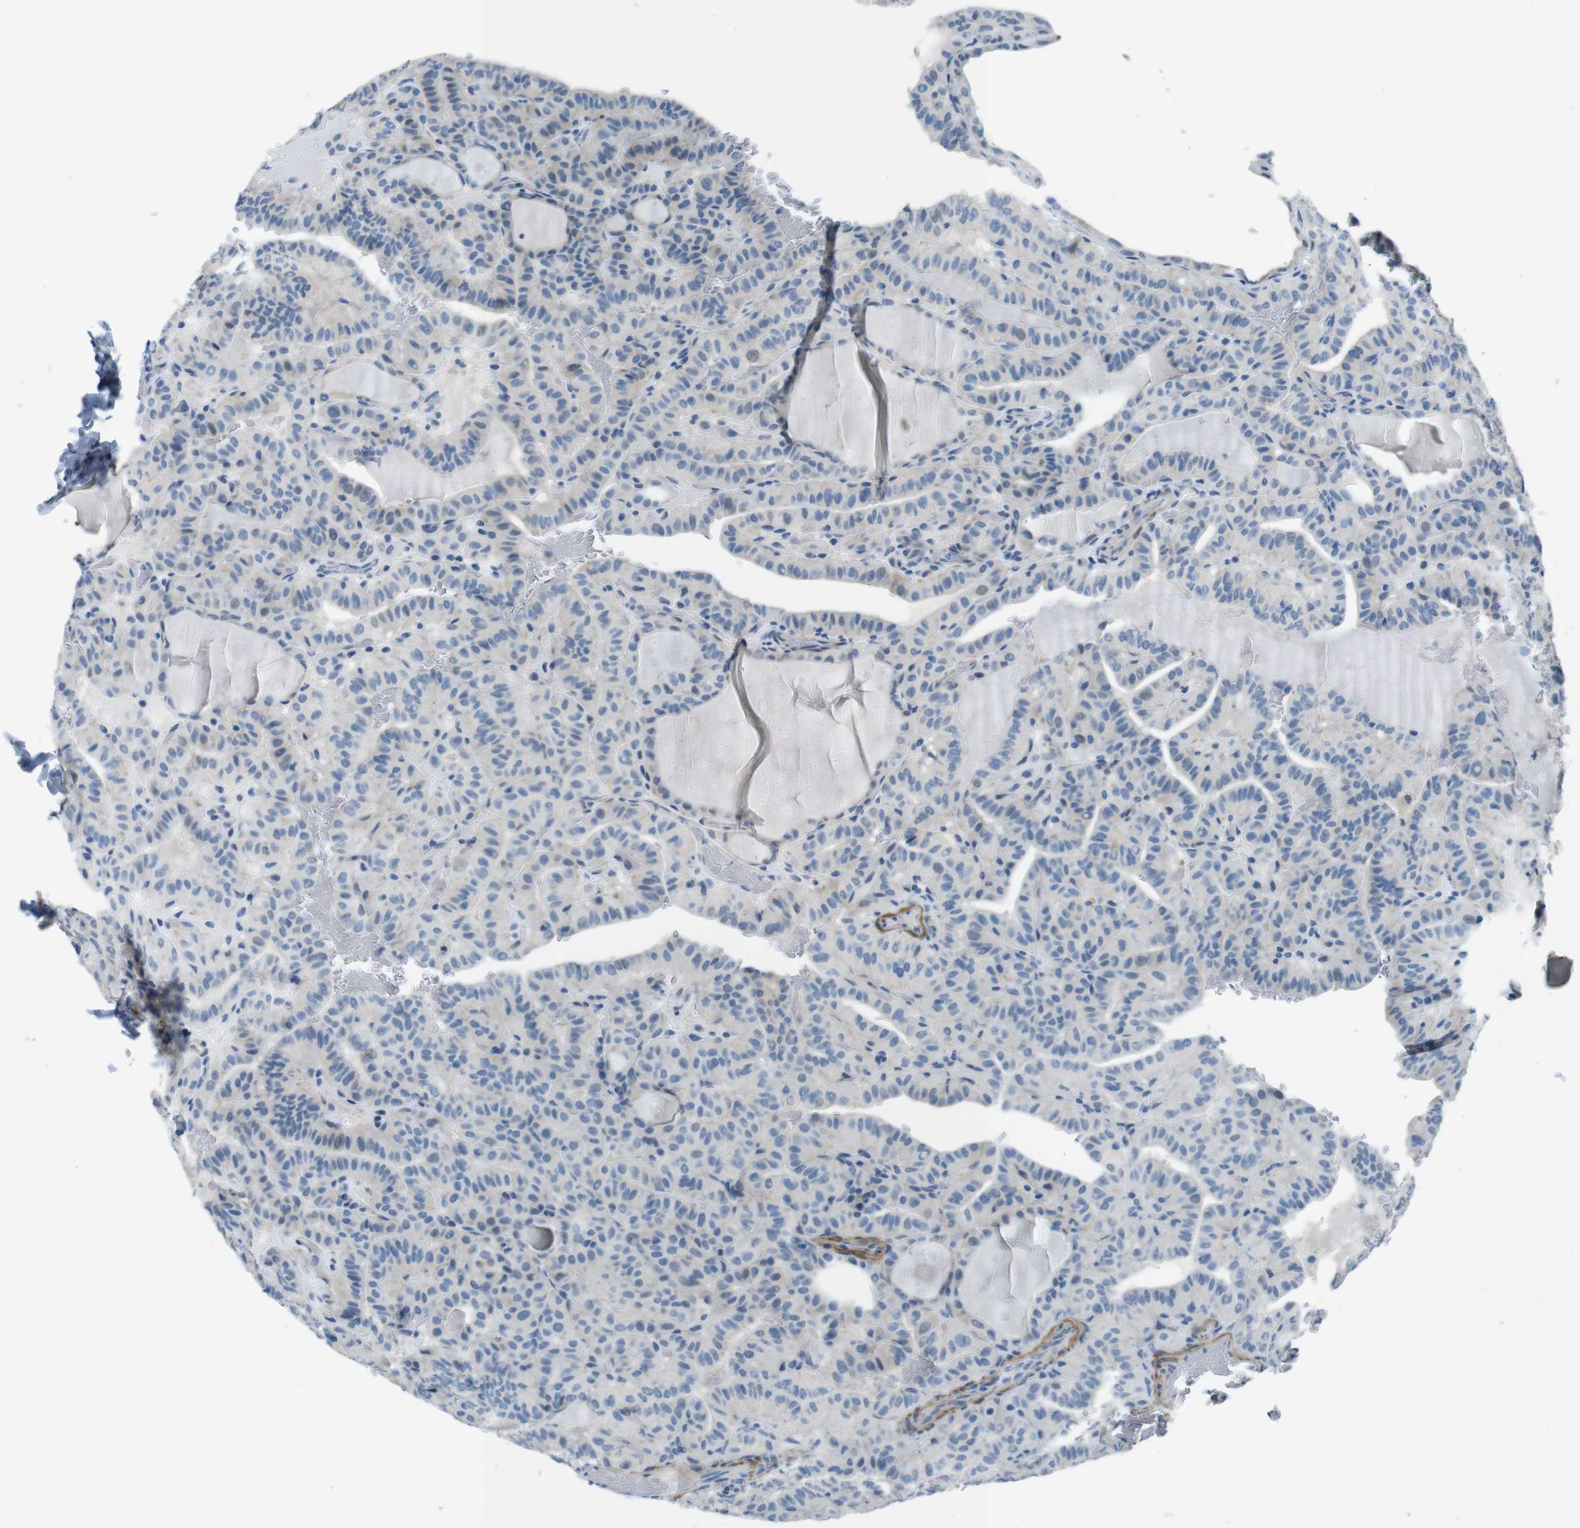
{"staining": {"intensity": "negative", "quantity": "none", "location": "none"}, "tissue": "thyroid cancer", "cell_type": "Tumor cells", "image_type": "cancer", "snomed": [{"axis": "morphology", "description": "Papillary adenocarcinoma, NOS"}, {"axis": "topography", "description": "Thyroid gland"}], "caption": "An immunohistochemistry photomicrograph of papillary adenocarcinoma (thyroid) is shown. There is no staining in tumor cells of papillary adenocarcinoma (thyroid). (DAB immunohistochemistry, high magnification).", "gene": "HRH2", "patient": {"sex": "male", "age": 77}}